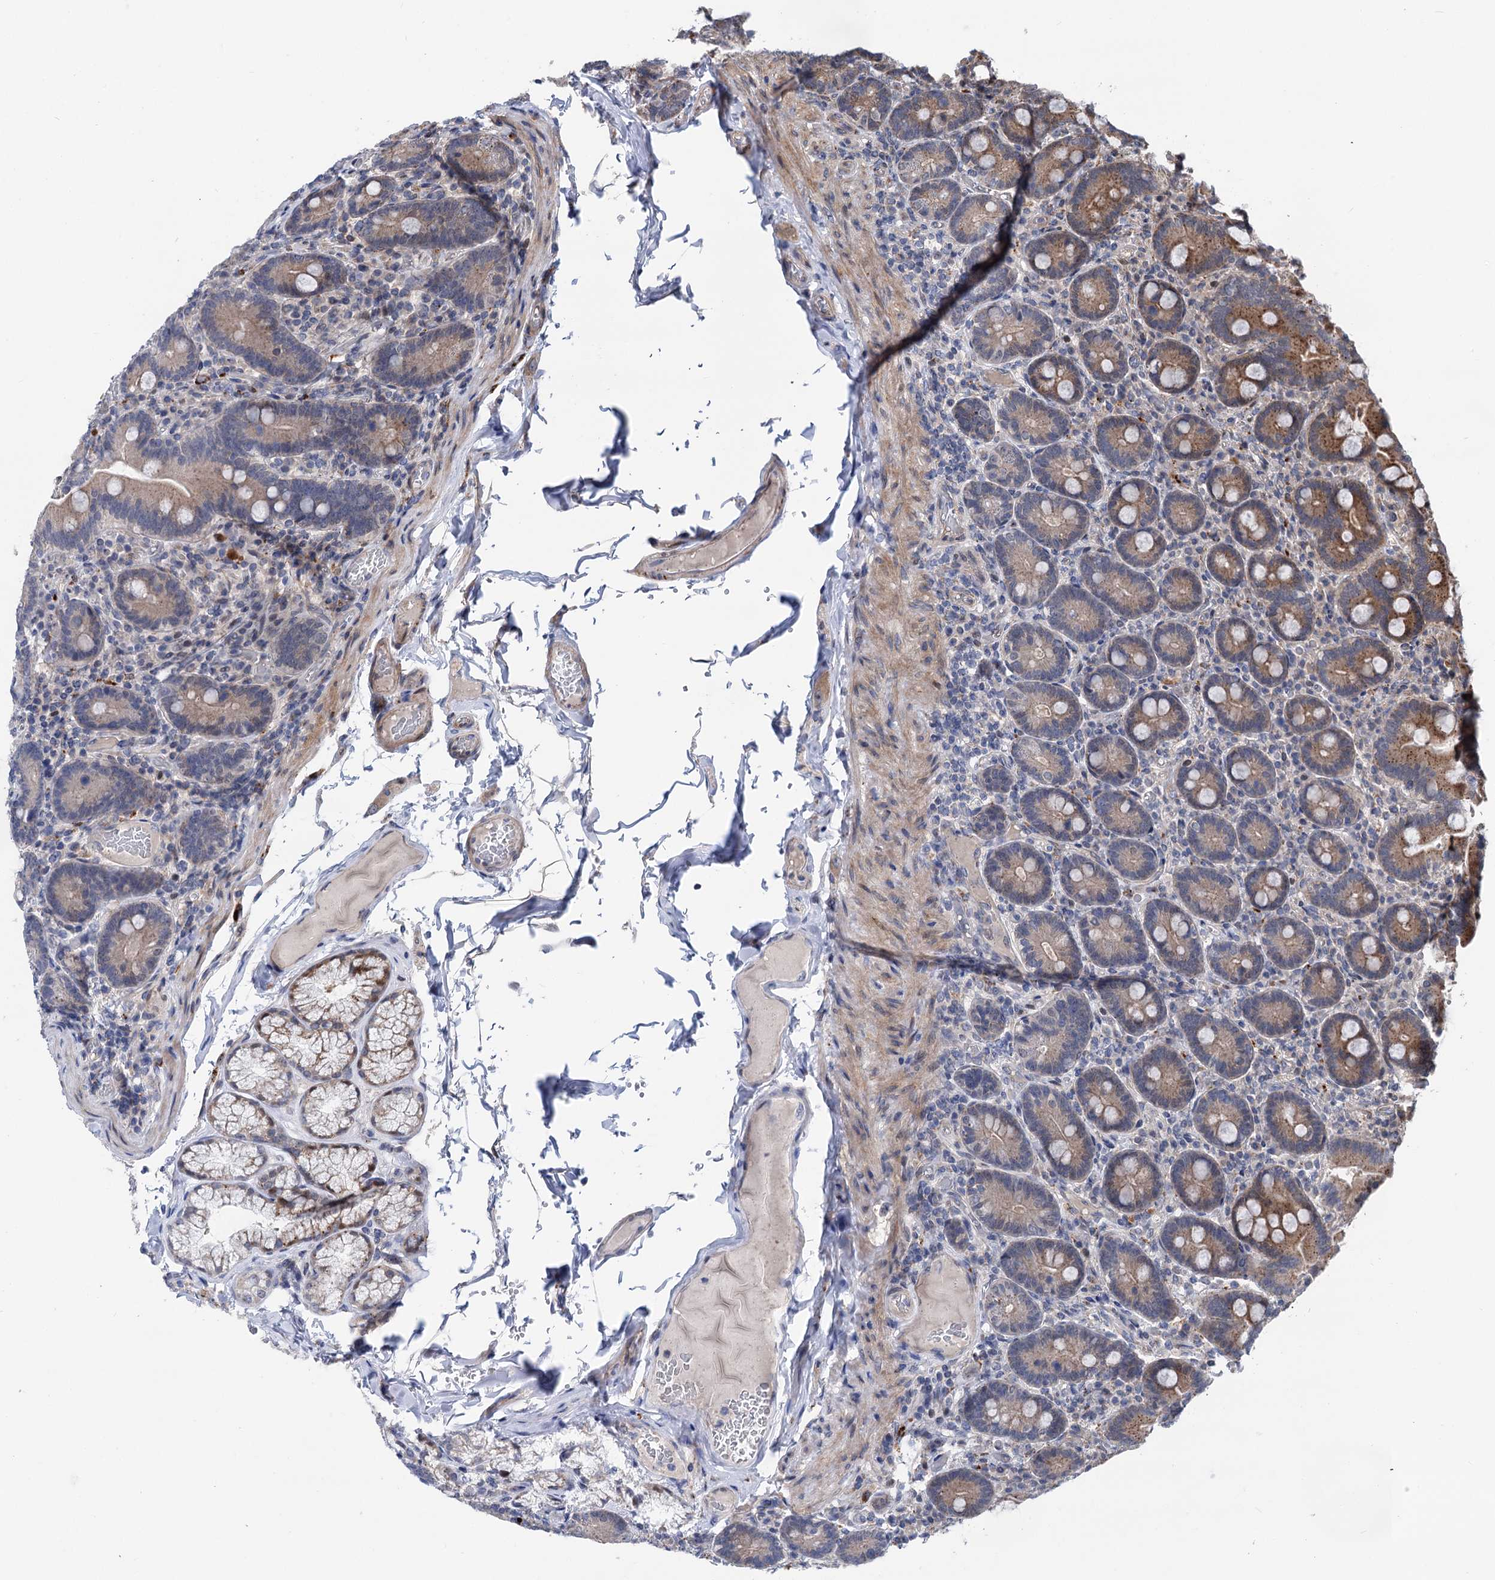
{"staining": {"intensity": "moderate", "quantity": "<25%", "location": "cytoplasmic/membranous"}, "tissue": "duodenum", "cell_type": "Glandular cells", "image_type": "normal", "snomed": [{"axis": "morphology", "description": "Normal tissue, NOS"}, {"axis": "topography", "description": "Duodenum"}], "caption": "Moderate cytoplasmic/membranous protein expression is present in about <25% of glandular cells in duodenum. Using DAB (brown) and hematoxylin (blue) stains, captured at high magnification using brightfield microscopy.", "gene": "UBR1", "patient": {"sex": "female", "age": 62}}